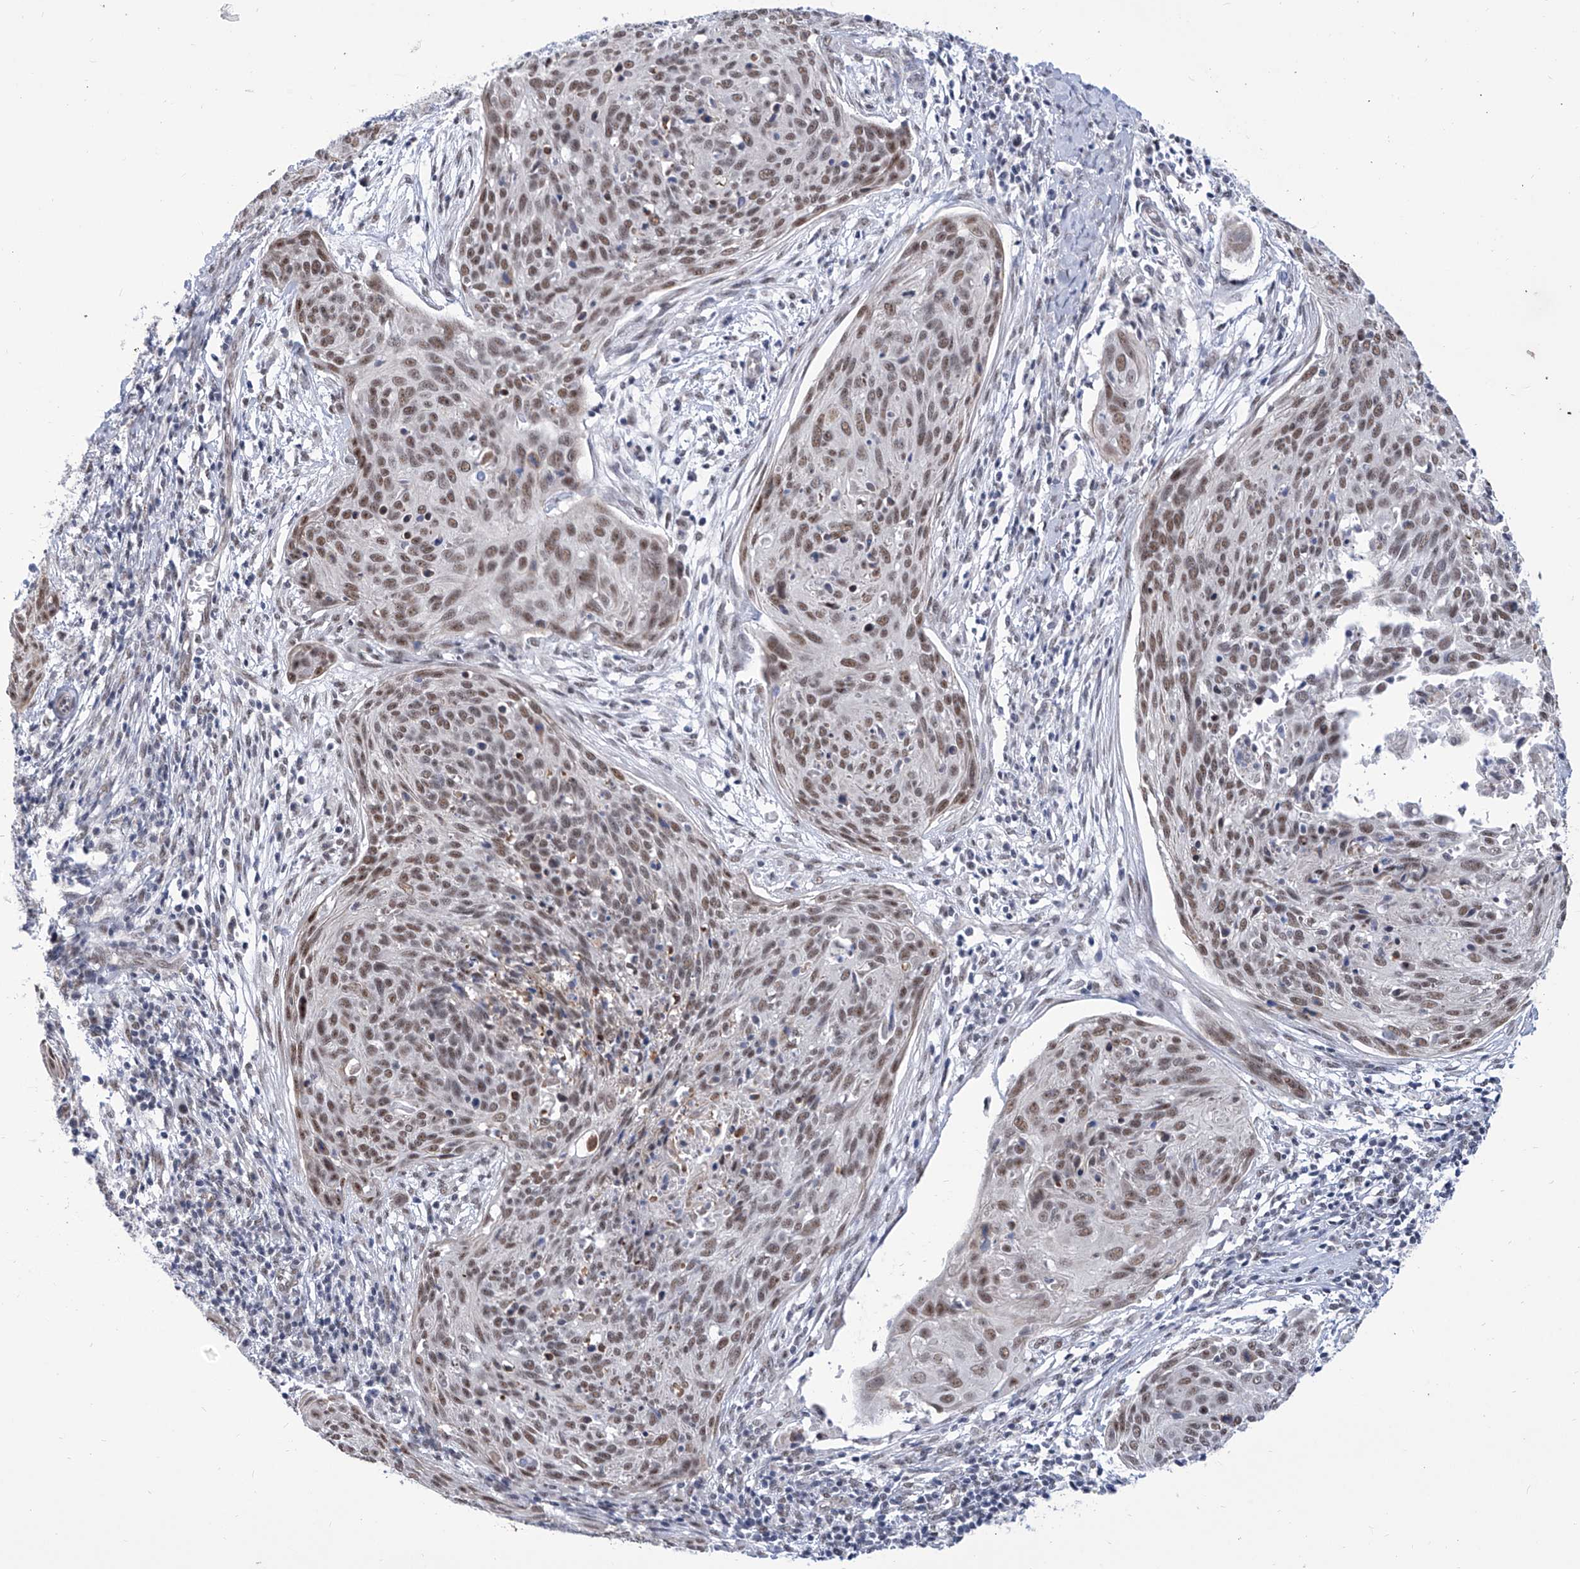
{"staining": {"intensity": "moderate", "quantity": ">75%", "location": "nuclear"}, "tissue": "cervical cancer", "cell_type": "Tumor cells", "image_type": "cancer", "snomed": [{"axis": "morphology", "description": "Squamous cell carcinoma, NOS"}, {"axis": "topography", "description": "Cervix"}], "caption": "An immunohistochemistry image of neoplastic tissue is shown. Protein staining in brown highlights moderate nuclear positivity in squamous cell carcinoma (cervical) within tumor cells.", "gene": "SART1", "patient": {"sex": "female", "age": 38}}